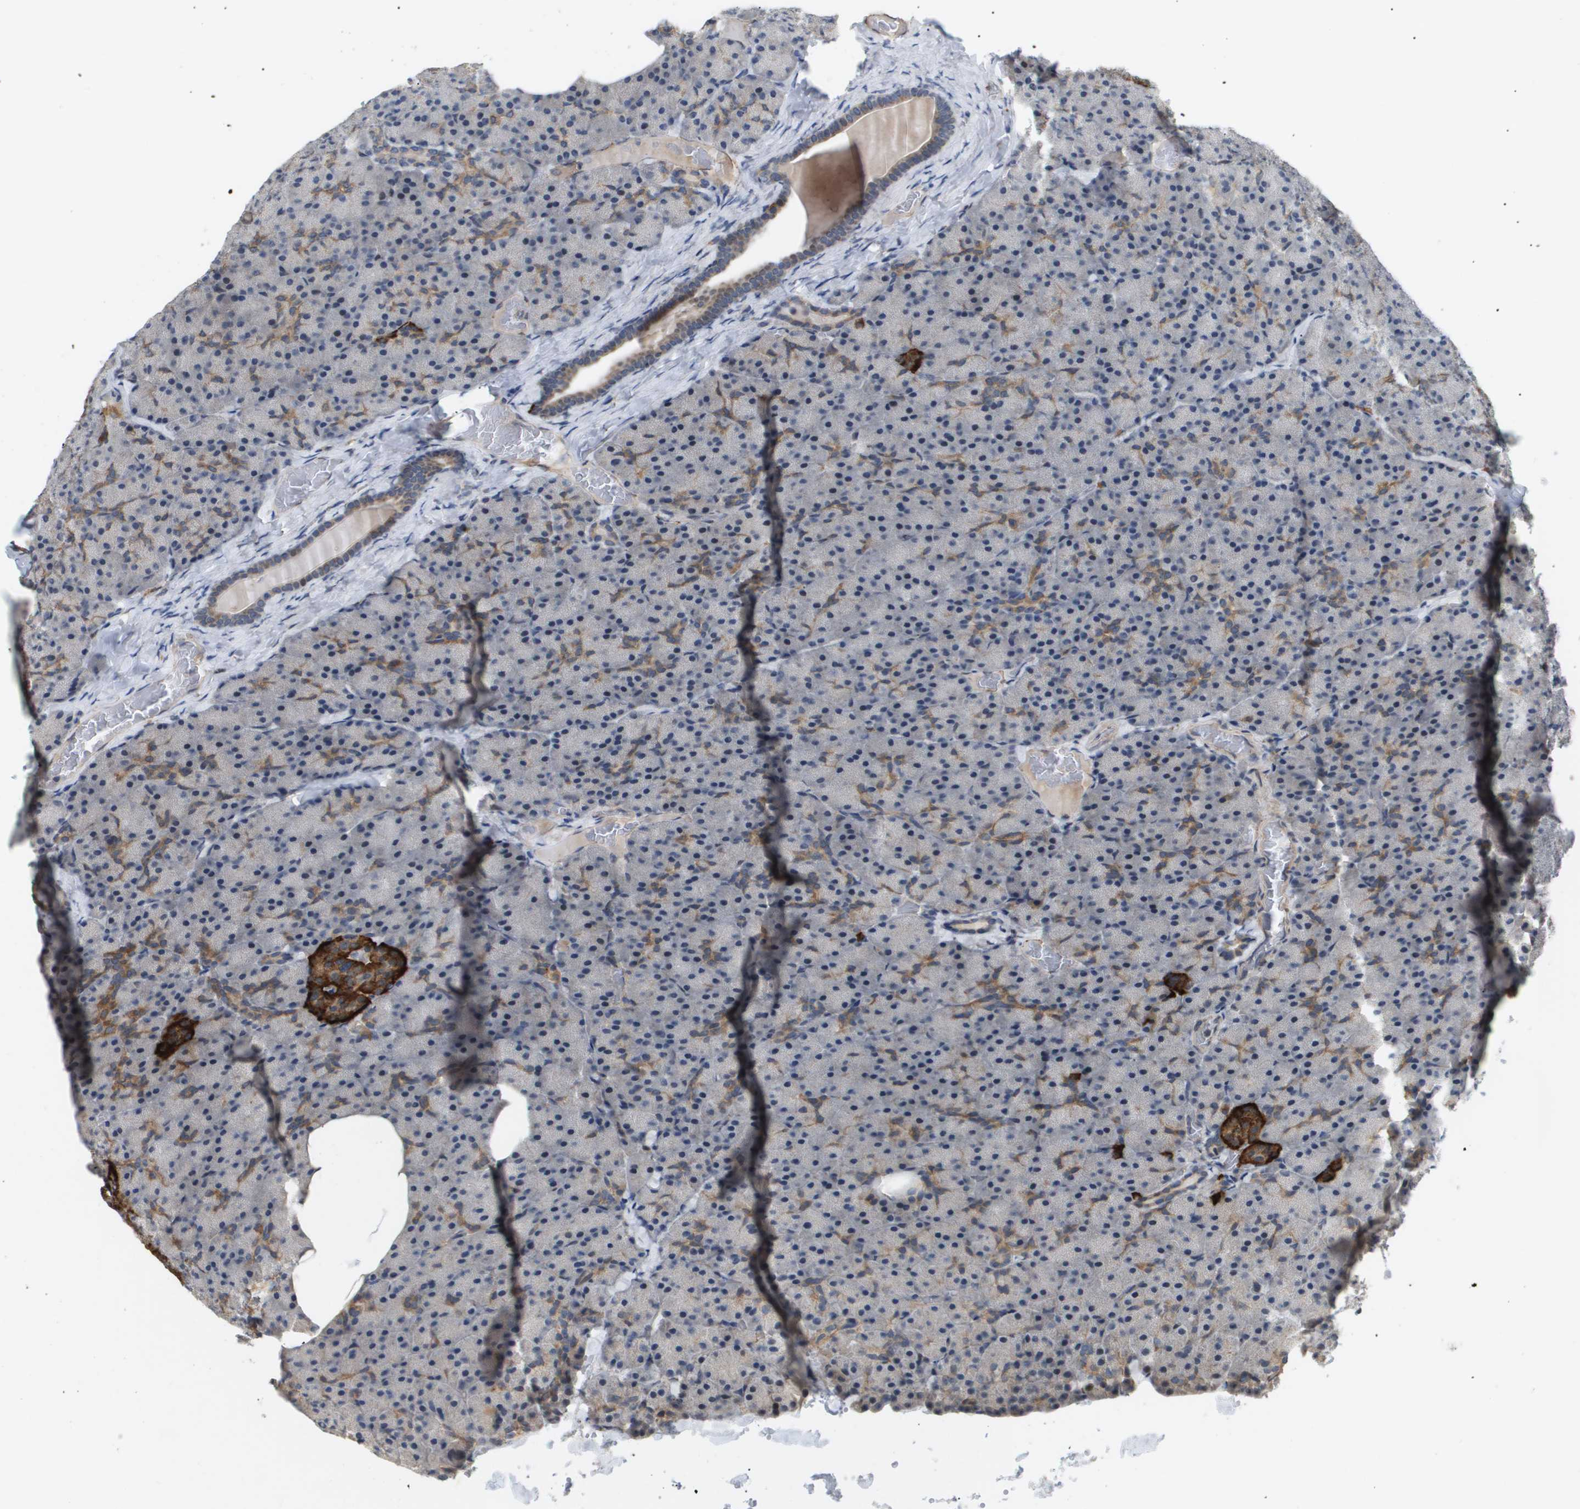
{"staining": {"intensity": "moderate", "quantity": "<25%", "location": "cytoplasmic/membranous"}, "tissue": "pancreas", "cell_type": "Exocrine glandular cells", "image_type": "normal", "snomed": [{"axis": "morphology", "description": "Normal tissue, NOS"}, {"axis": "topography", "description": "Pancreas"}], "caption": "The photomicrograph demonstrates a brown stain indicating the presence of a protein in the cytoplasmic/membranous of exocrine glandular cells in pancreas.", "gene": "PDGFB", "patient": {"sex": "female", "age": 35}}